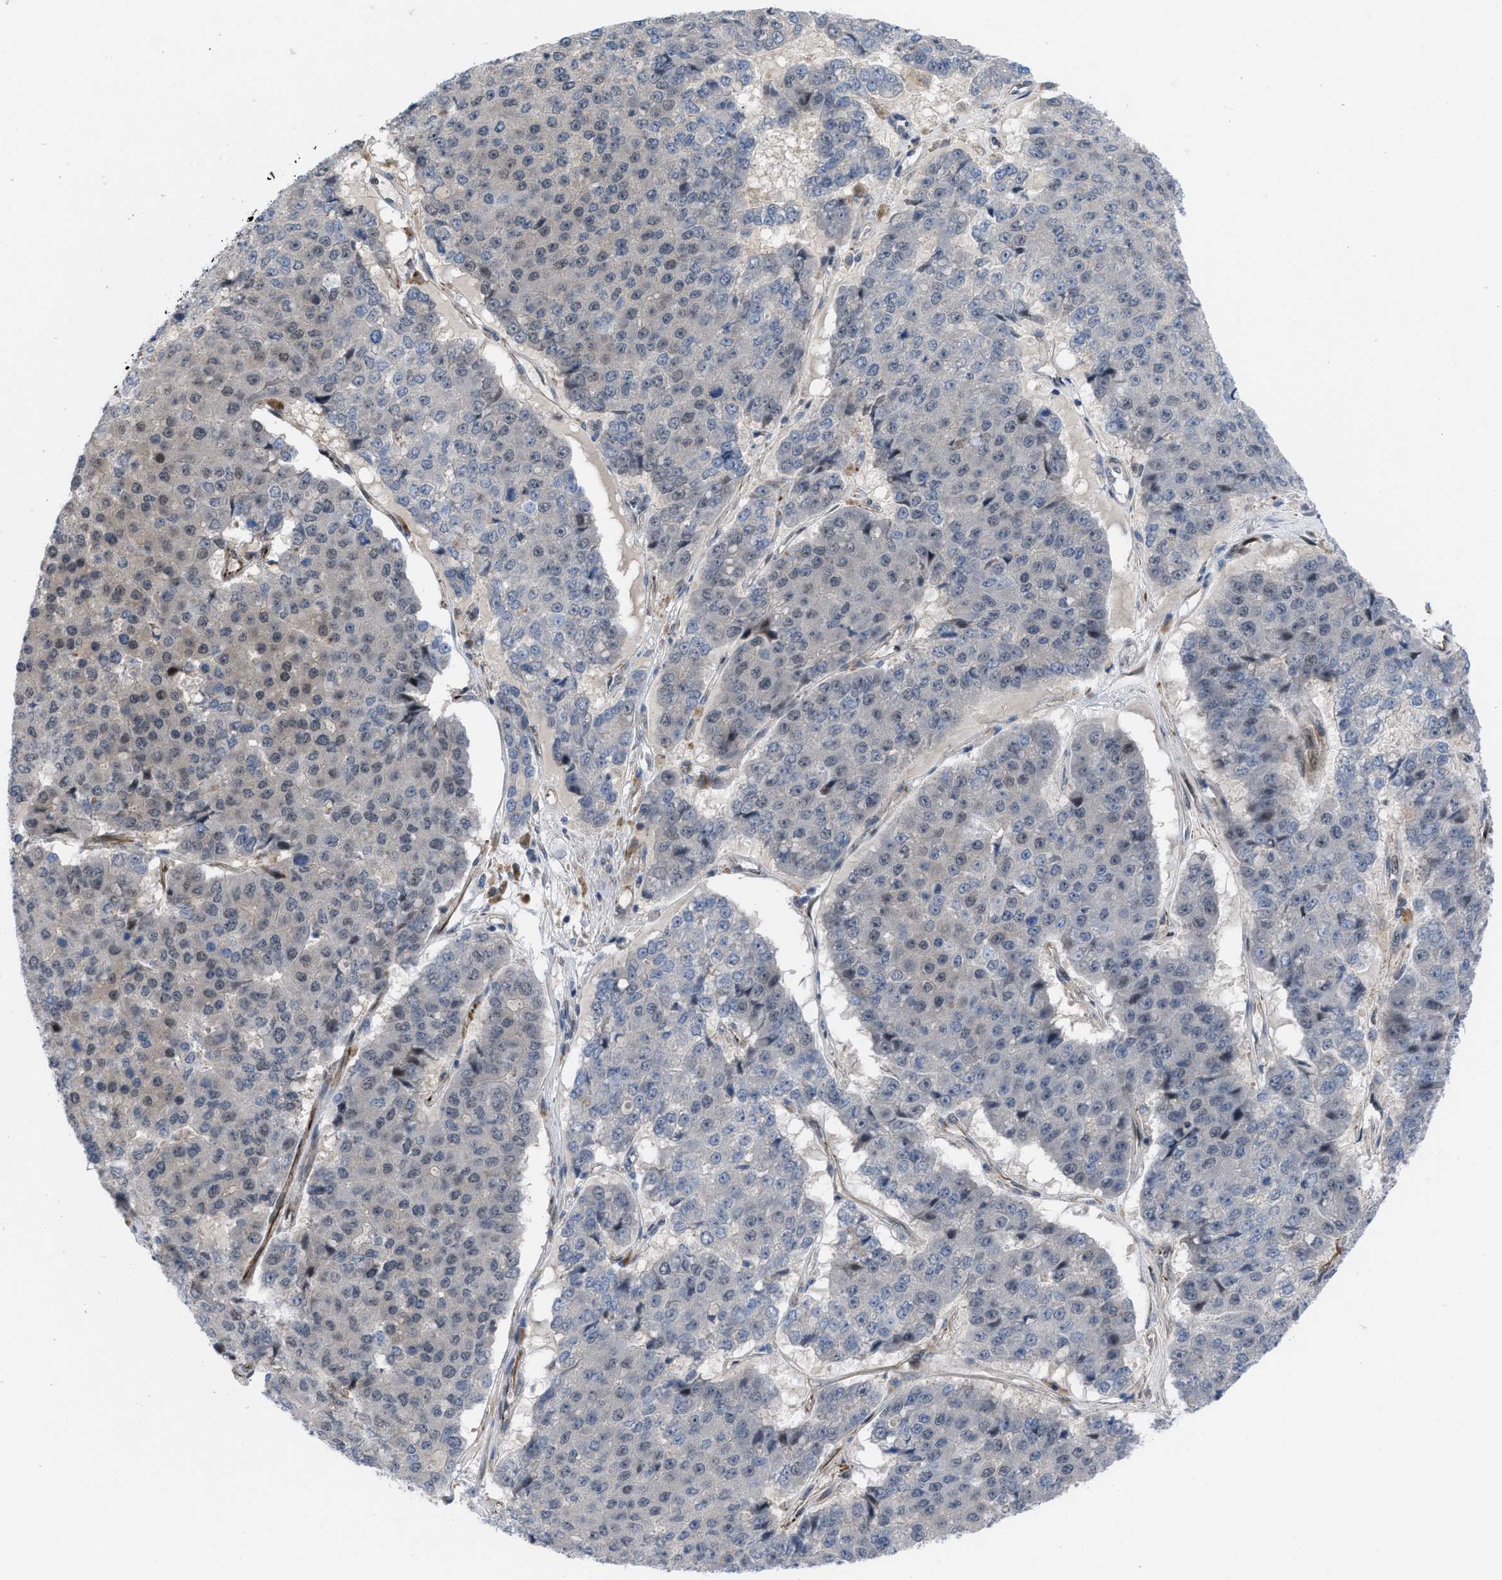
{"staining": {"intensity": "moderate", "quantity": "<25%", "location": "nuclear"}, "tissue": "pancreatic cancer", "cell_type": "Tumor cells", "image_type": "cancer", "snomed": [{"axis": "morphology", "description": "Adenocarcinoma, NOS"}, {"axis": "topography", "description": "Pancreas"}], "caption": "Moderate nuclear positivity is identified in about <25% of tumor cells in pancreatic cancer. (Stains: DAB (3,3'-diaminobenzidine) in brown, nuclei in blue, Microscopy: brightfield microscopy at high magnification).", "gene": "IL17RE", "patient": {"sex": "male", "age": 50}}